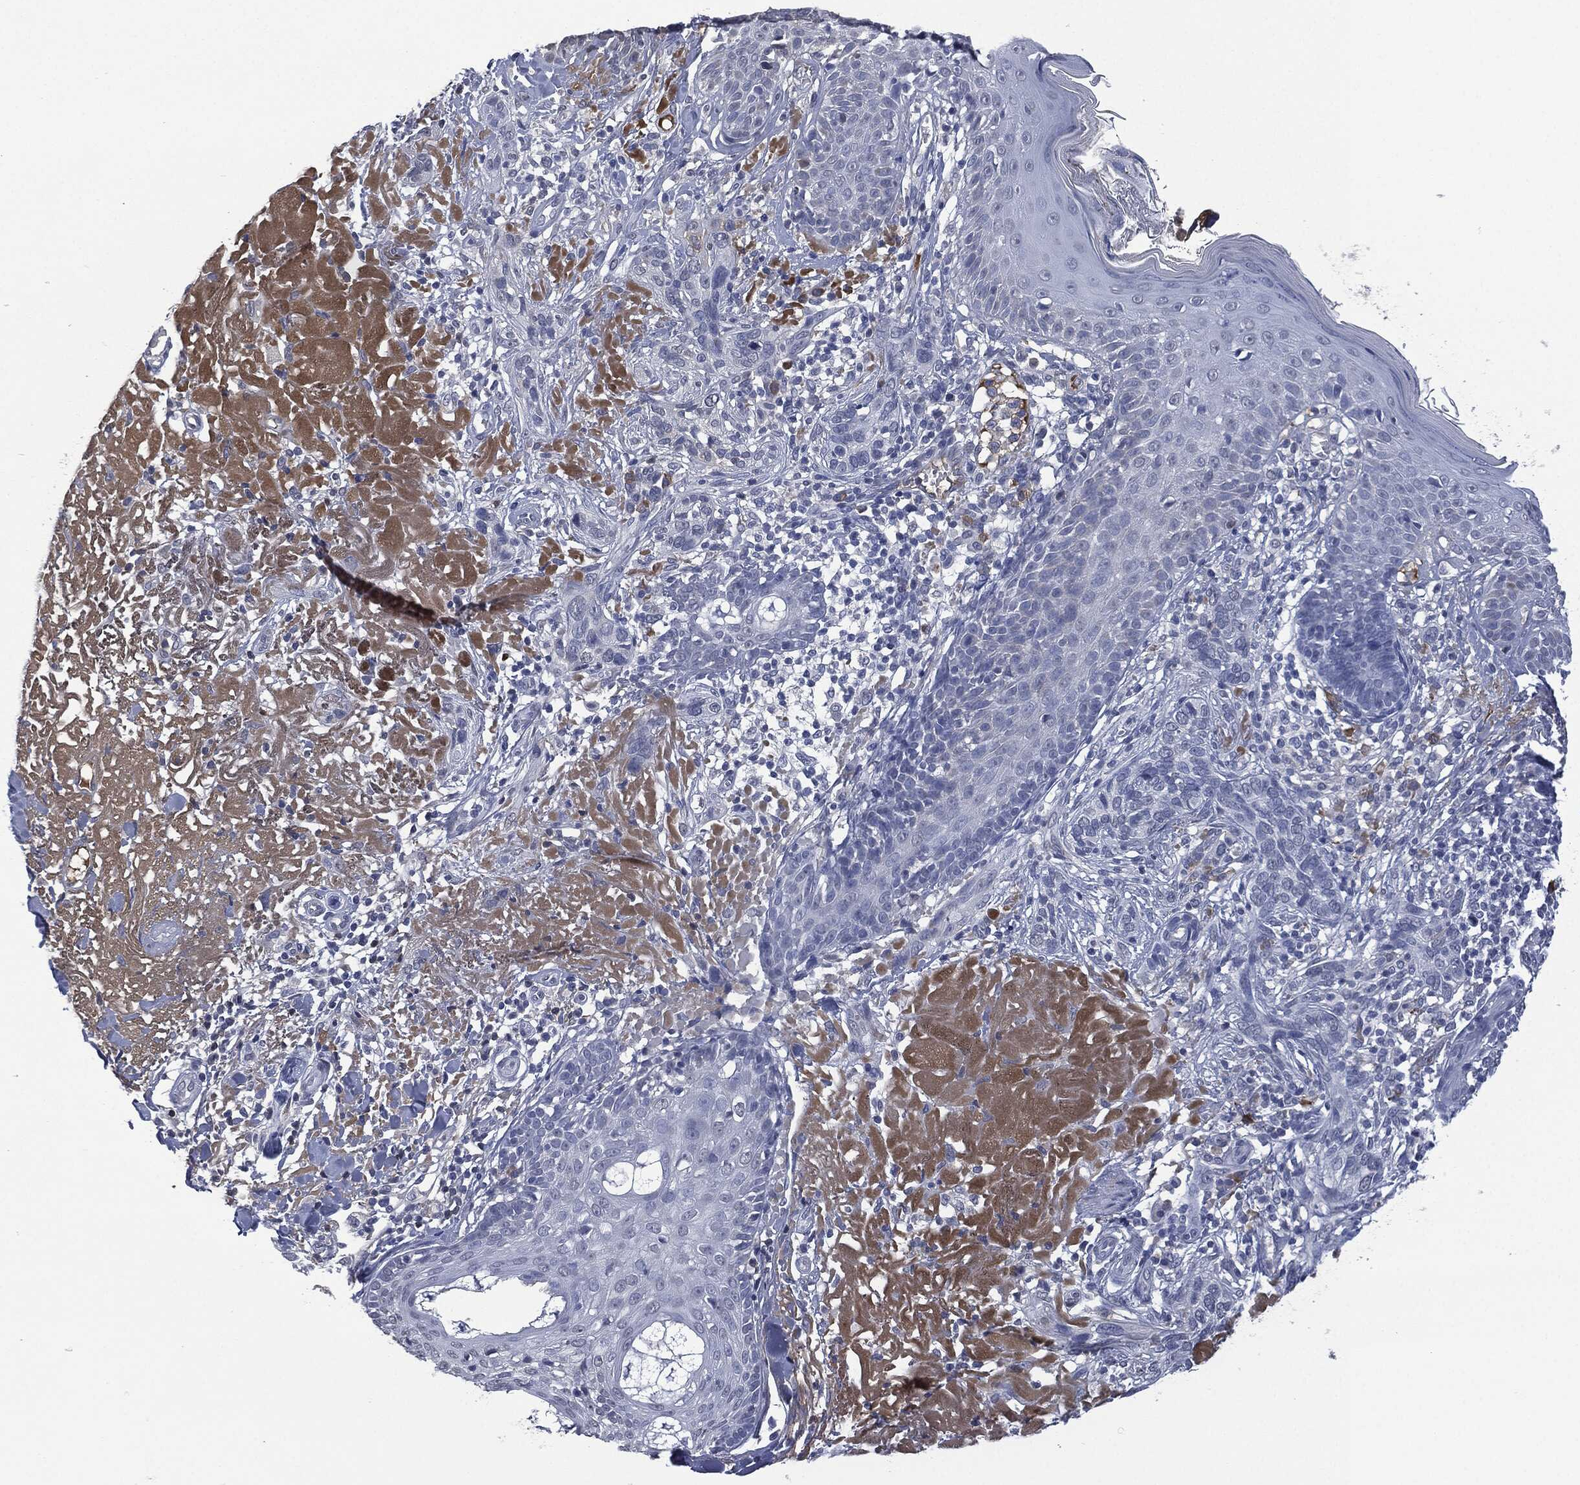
{"staining": {"intensity": "negative", "quantity": "none", "location": "none"}, "tissue": "skin cancer", "cell_type": "Tumor cells", "image_type": "cancer", "snomed": [{"axis": "morphology", "description": "Basal cell carcinoma"}, {"axis": "topography", "description": "Skin"}], "caption": "High power microscopy image of an immunohistochemistry (IHC) micrograph of skin basal cell carcinoma, revealing no significant expression in tumor cells.", "gene": "SIGLEC7", "patient": {"sex": "male", "age": 91}}